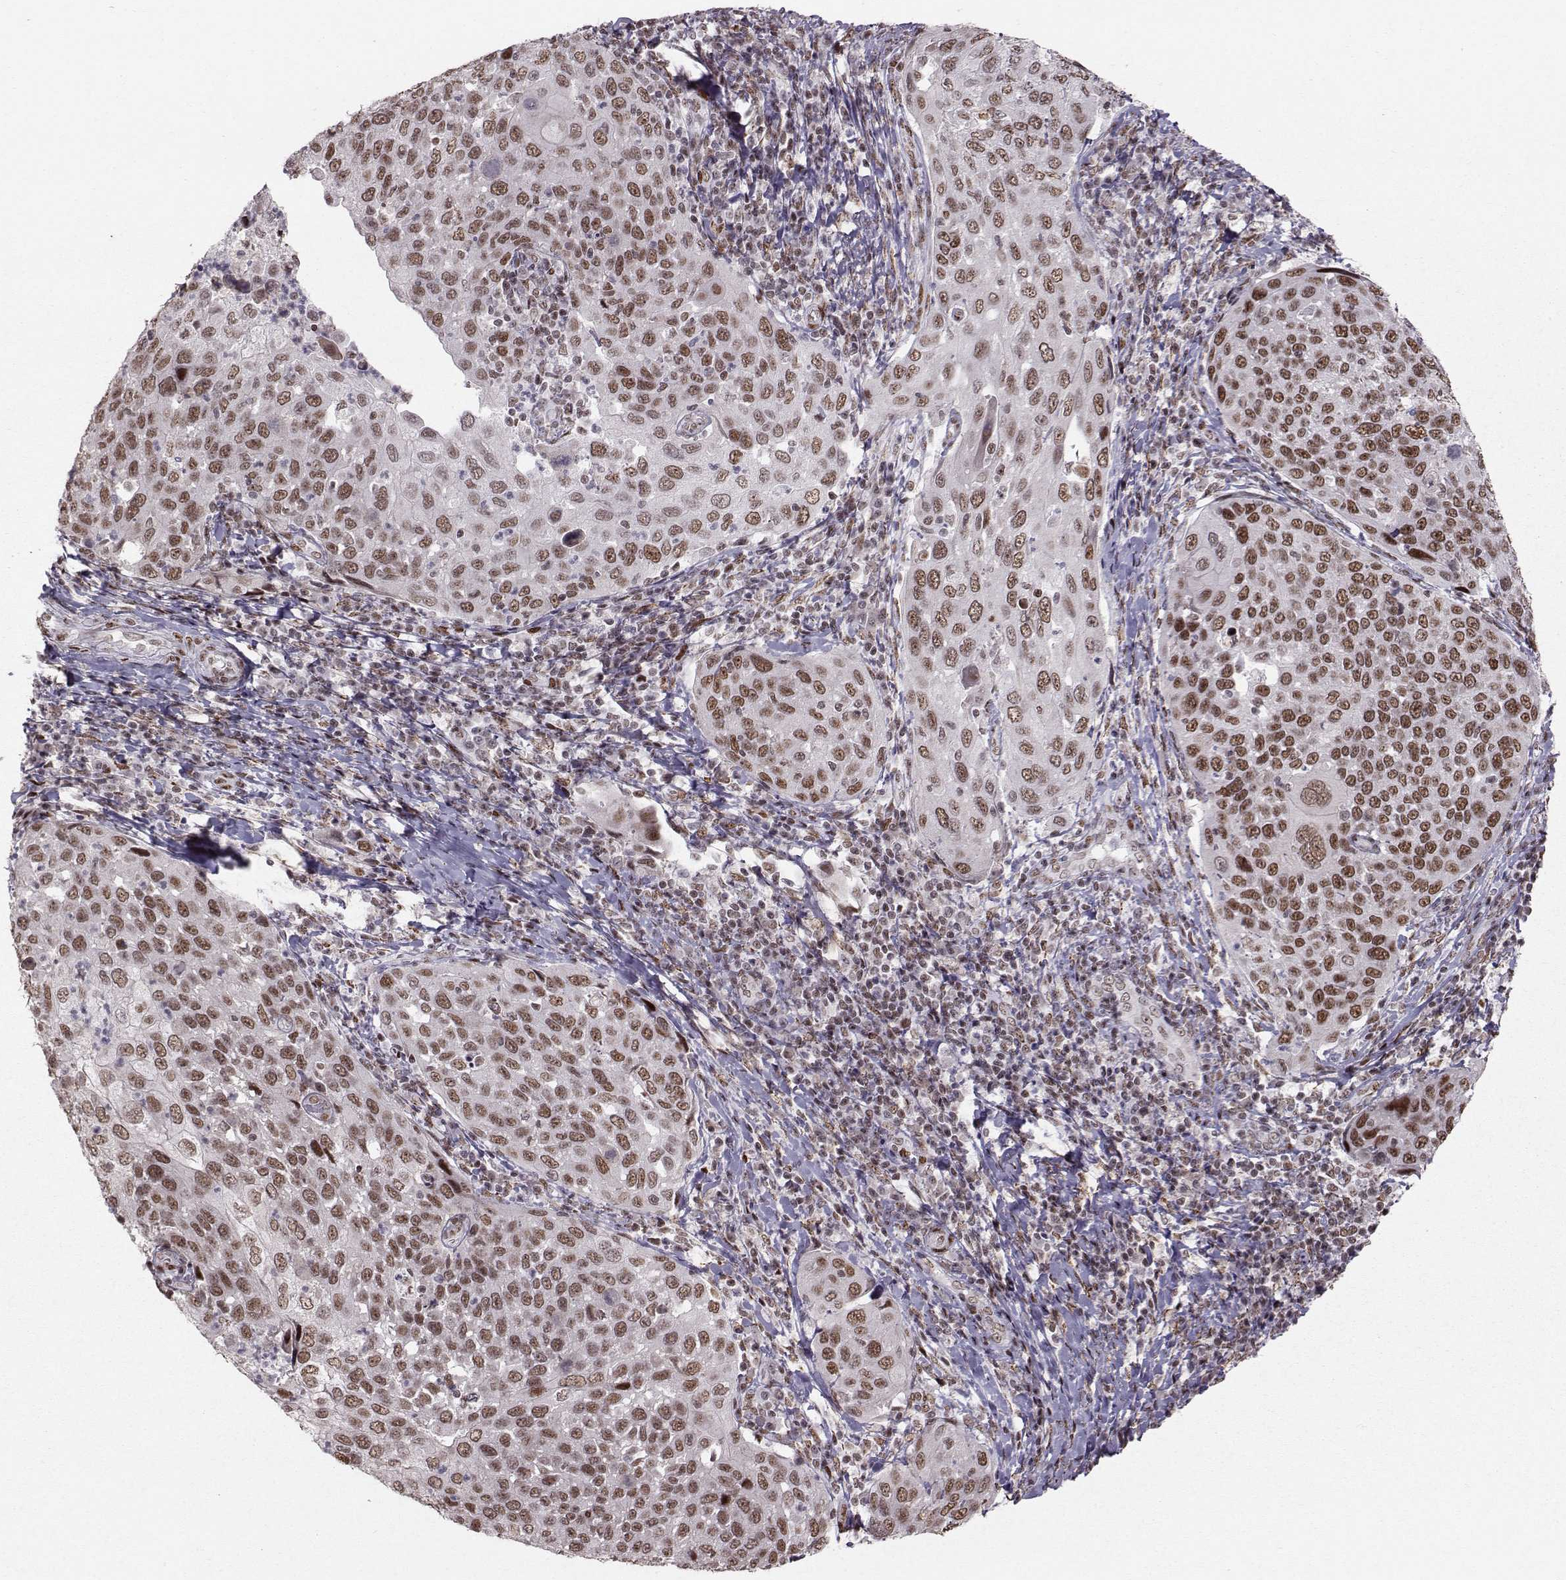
{"staining": {"intensity": "strong", "quantity": ">75%", "location": "nuclear"}, "tissue": "cervical cancer", "cell_type": "Tumor cells", "image_type": "cancer", "snomed": [{"axis": "morphology", "description": "Squamous cell carcinoma, NOS"}, {"axis": "topography", "description": "Cervix"}], "caption": "Immunohistochemical staining of human cervical cancer shows high levels of strong nuclear staining in about >75% of tumor cells.", "gene": "SNAPC2", "patient": {"sex": "female", "age": 54}}